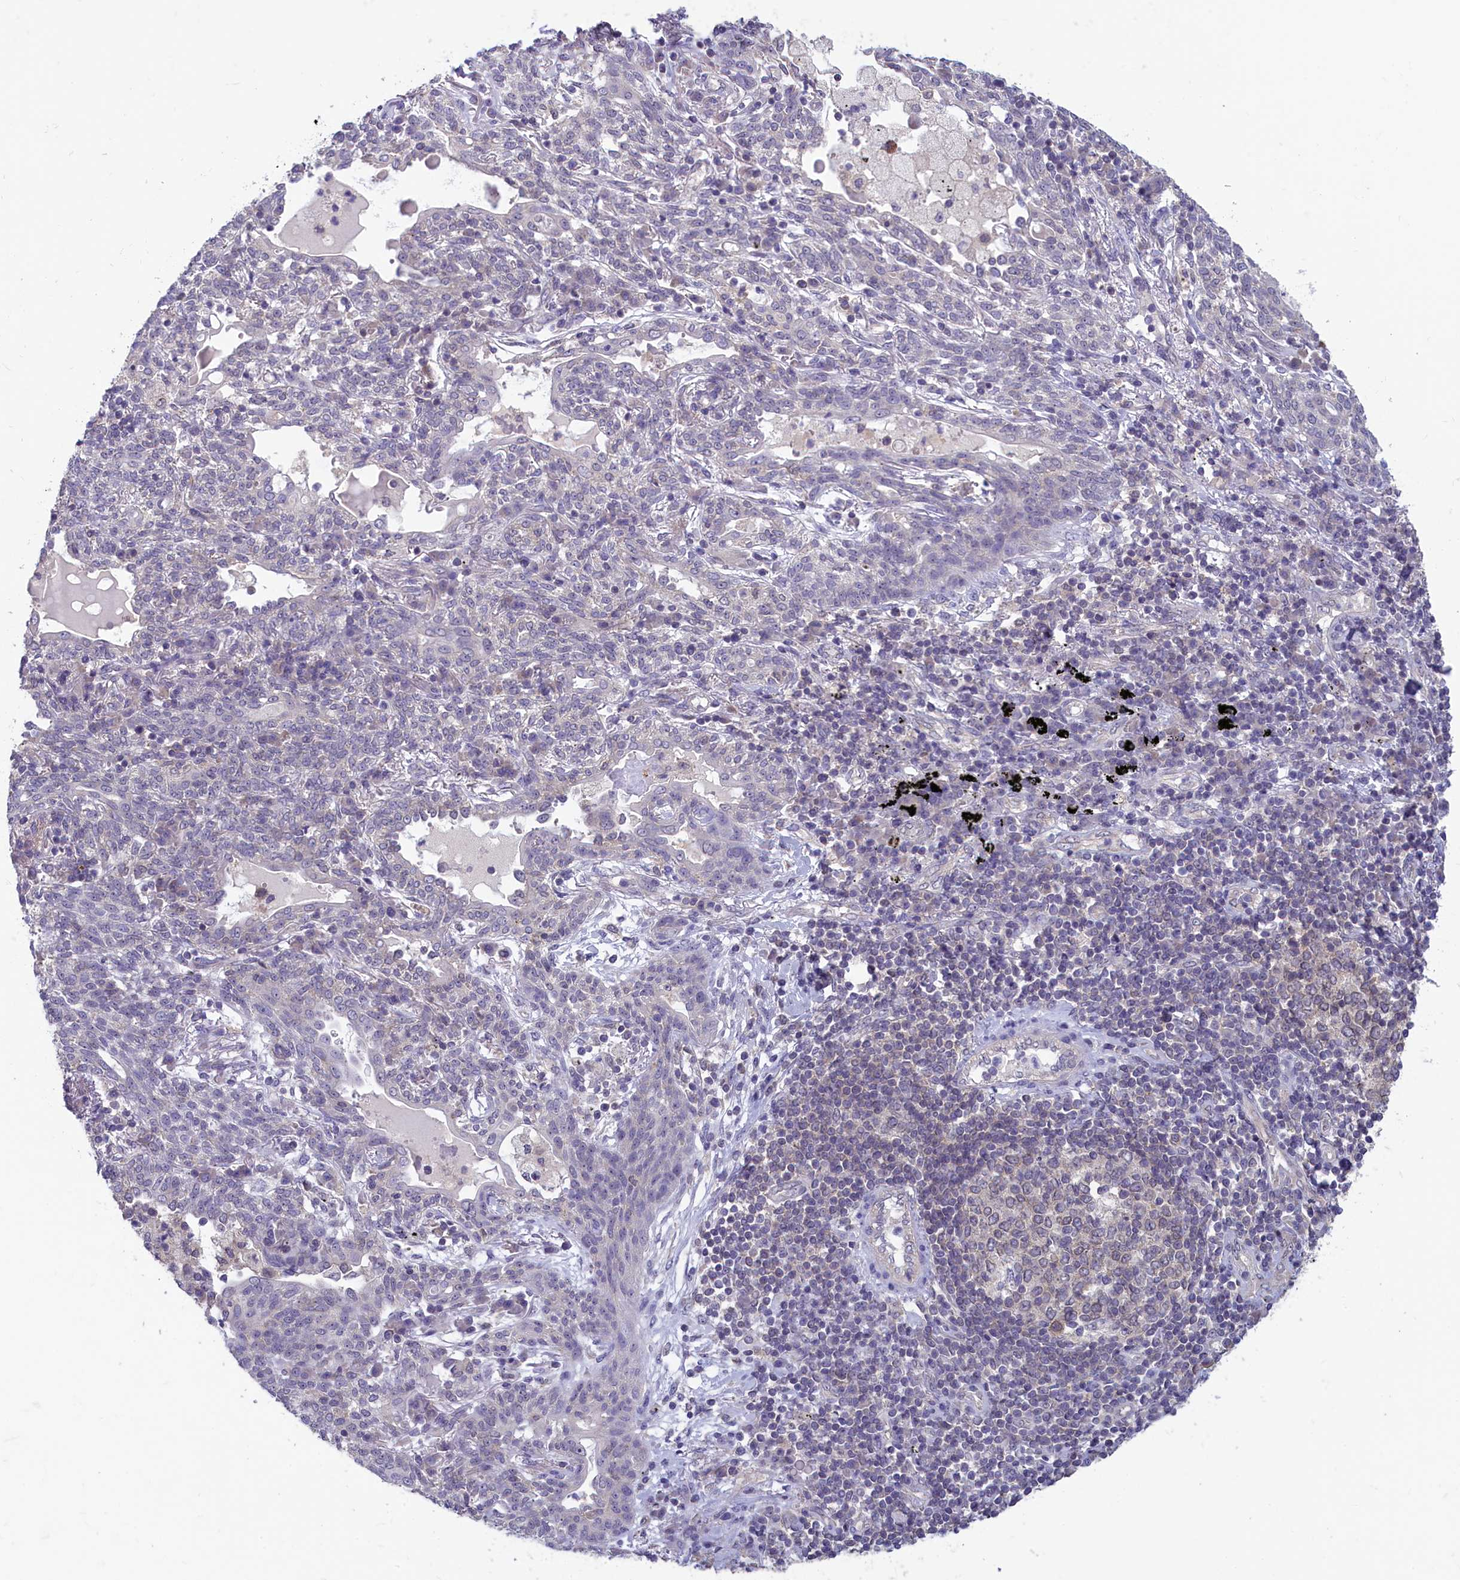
{"staining": {"intensity": "negative", "quantity": "none", "location": "none"}, "tissue": "lung cancer", "cell_type": "Tumor cells", "image_type": "cancer", "snomed": [{"axis": "morphology", "description": "Squamous cell carcinoma, NOS"}, {"axis": "topography", "description": "Lung"}], "caption": "Lung cancer was stained to show a protein in brown. There is no significant staining in tumor cells.", "gene": "NUBP1", "patient": {"sex": "female", "age": 70}}